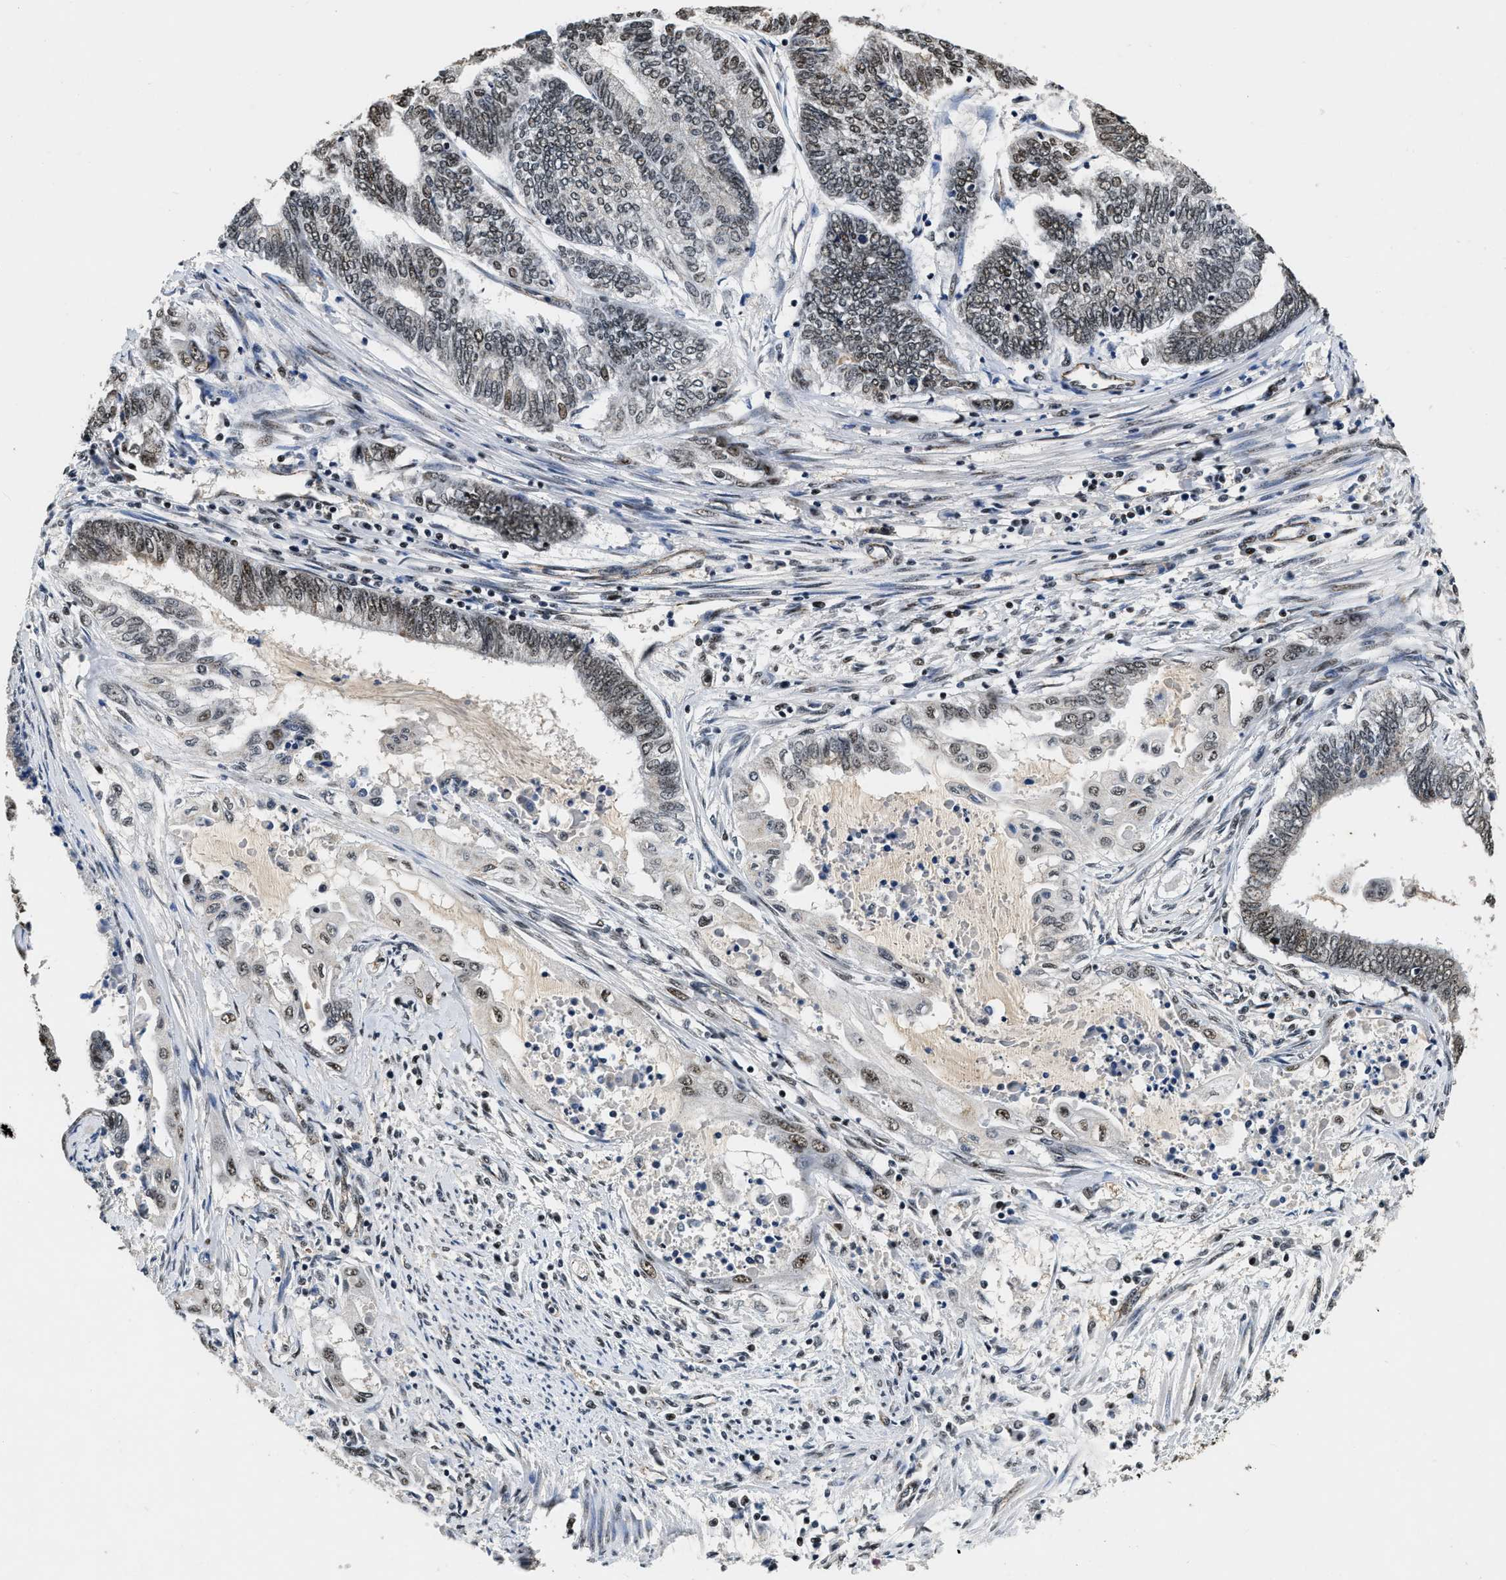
{"staining": {"intensity": "weak", "quantity": ">75%", "location": "nuclear"}, "tissue": "endometrial cancer", "cell_type": "Tumor cells", "image_type": "cancer", "snomed": [{"axis": "morphology", "description": "Adenocarcinoma, NOS"}, {"axis": "topography", "description": "Uterus"}, {"axis": "topography", "description": "Endometrium"}], "caption": "A low amount of weak nuclear positivity is seen in approximately >75% of tumor cells in adenocarcinoma (endometrial) tissue.", "gene": "CCNE1", "patient": {"sex": "female", "age": 70}}